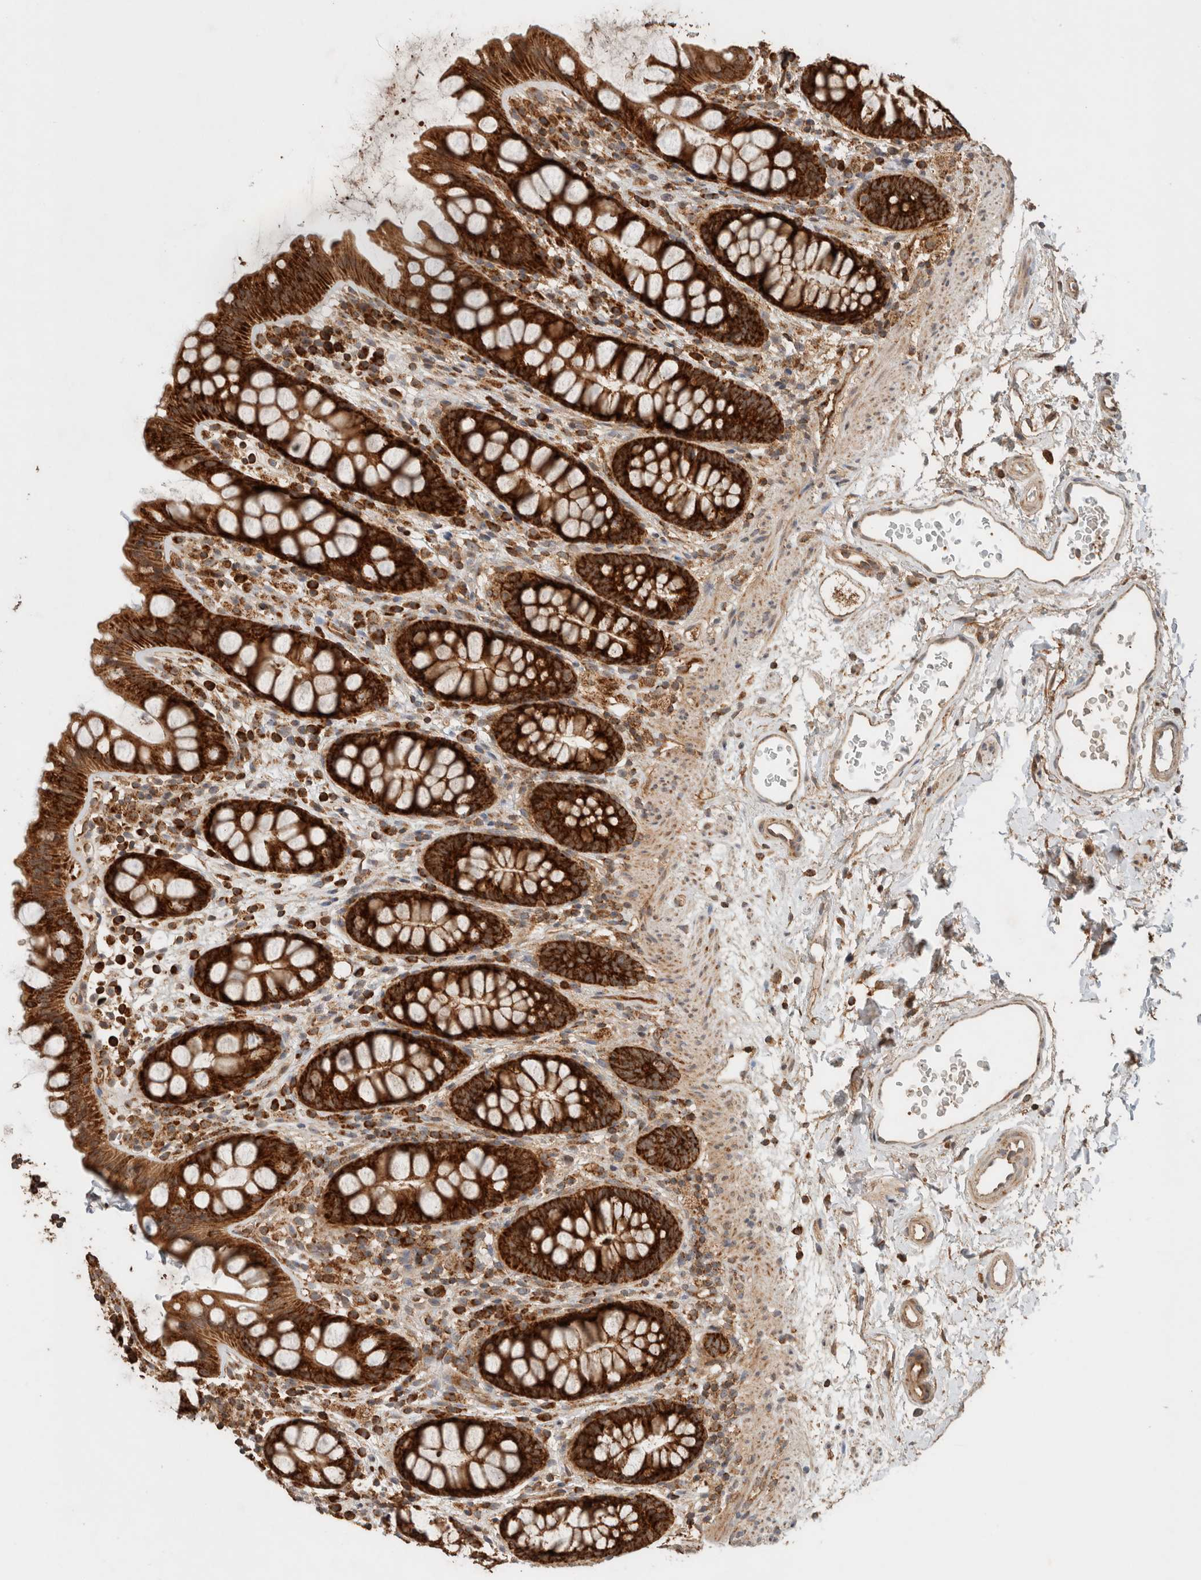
{"staining": {"intensity": "strong", "quantity": ">75%", "location": "cytoplasmic/membranous"}, "tissue": "rectum", "cell_type": "Glandular cells", "image_type": "normal", "snomed": [{"axis": "morphology", "description": "Normal tissue, NOS"}, {"axis": "topography", "description": "Rectum"}], "caption": "This micrograph exhibits IHC staining of normal rectum, with high strong cytoplasmic/membranous staining in approximately >75% of glandular cells.", "gene": "EIF2B3", "patient": {"sex": "female", "age": 65}}